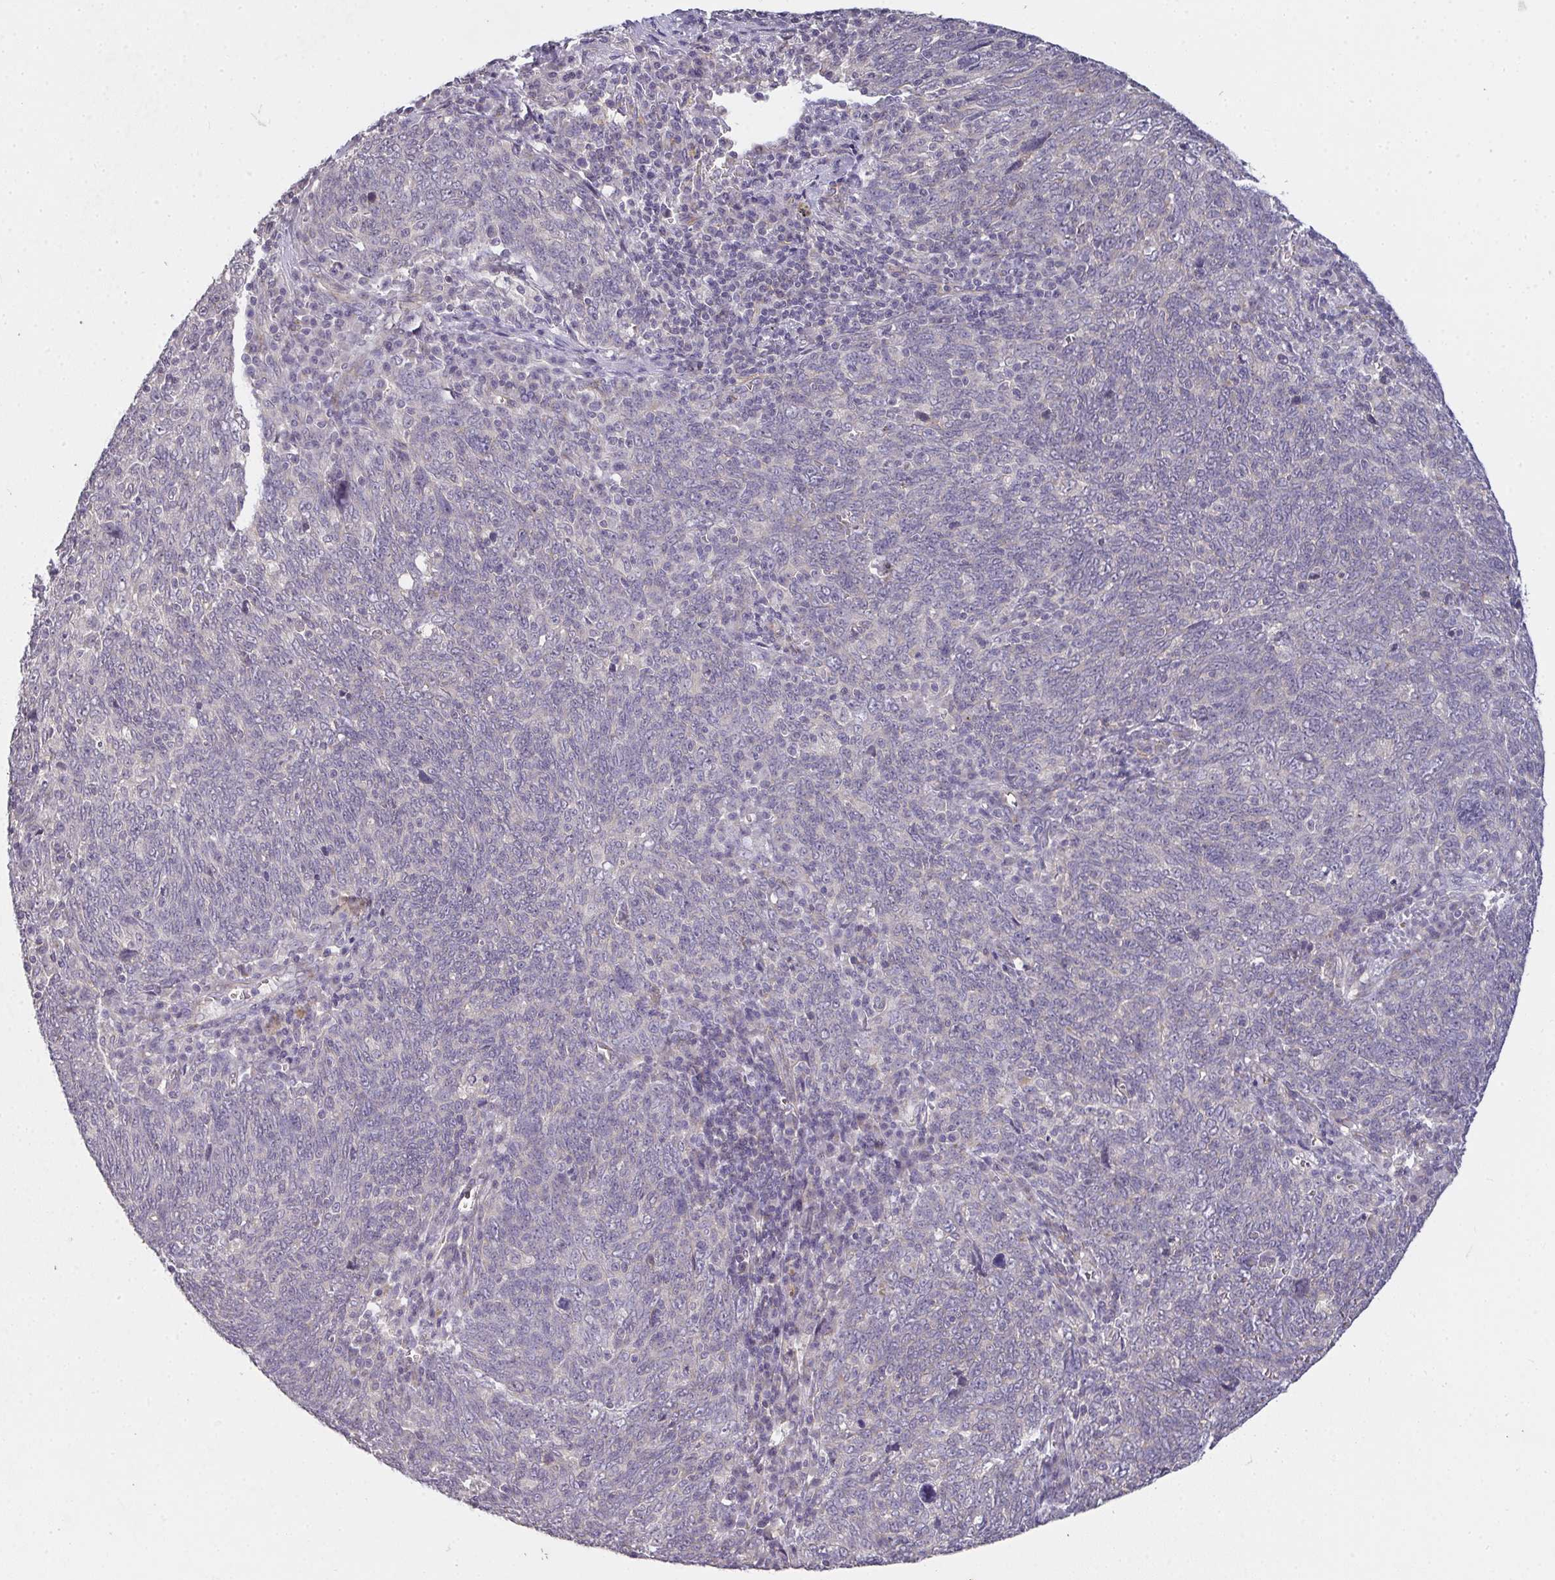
{"staining": {"intensity": "negative", "quantity": "none", "location": "none"}, "tissue": "lung cancer", "cell_type": "Tumor cells", "image_type": "cancer", "snomed": [{"axis": "morphology", "description": "Squamous cell carcinoma, NOS"}, {"axis": "topography", "description": "Lung"}], "caption": "Tumor cells show no significant protein positivity in lung cancer (squamous cell carcinoma).", "gene": "TMEM219", "patient": {"sex": "female", "age": 72}}